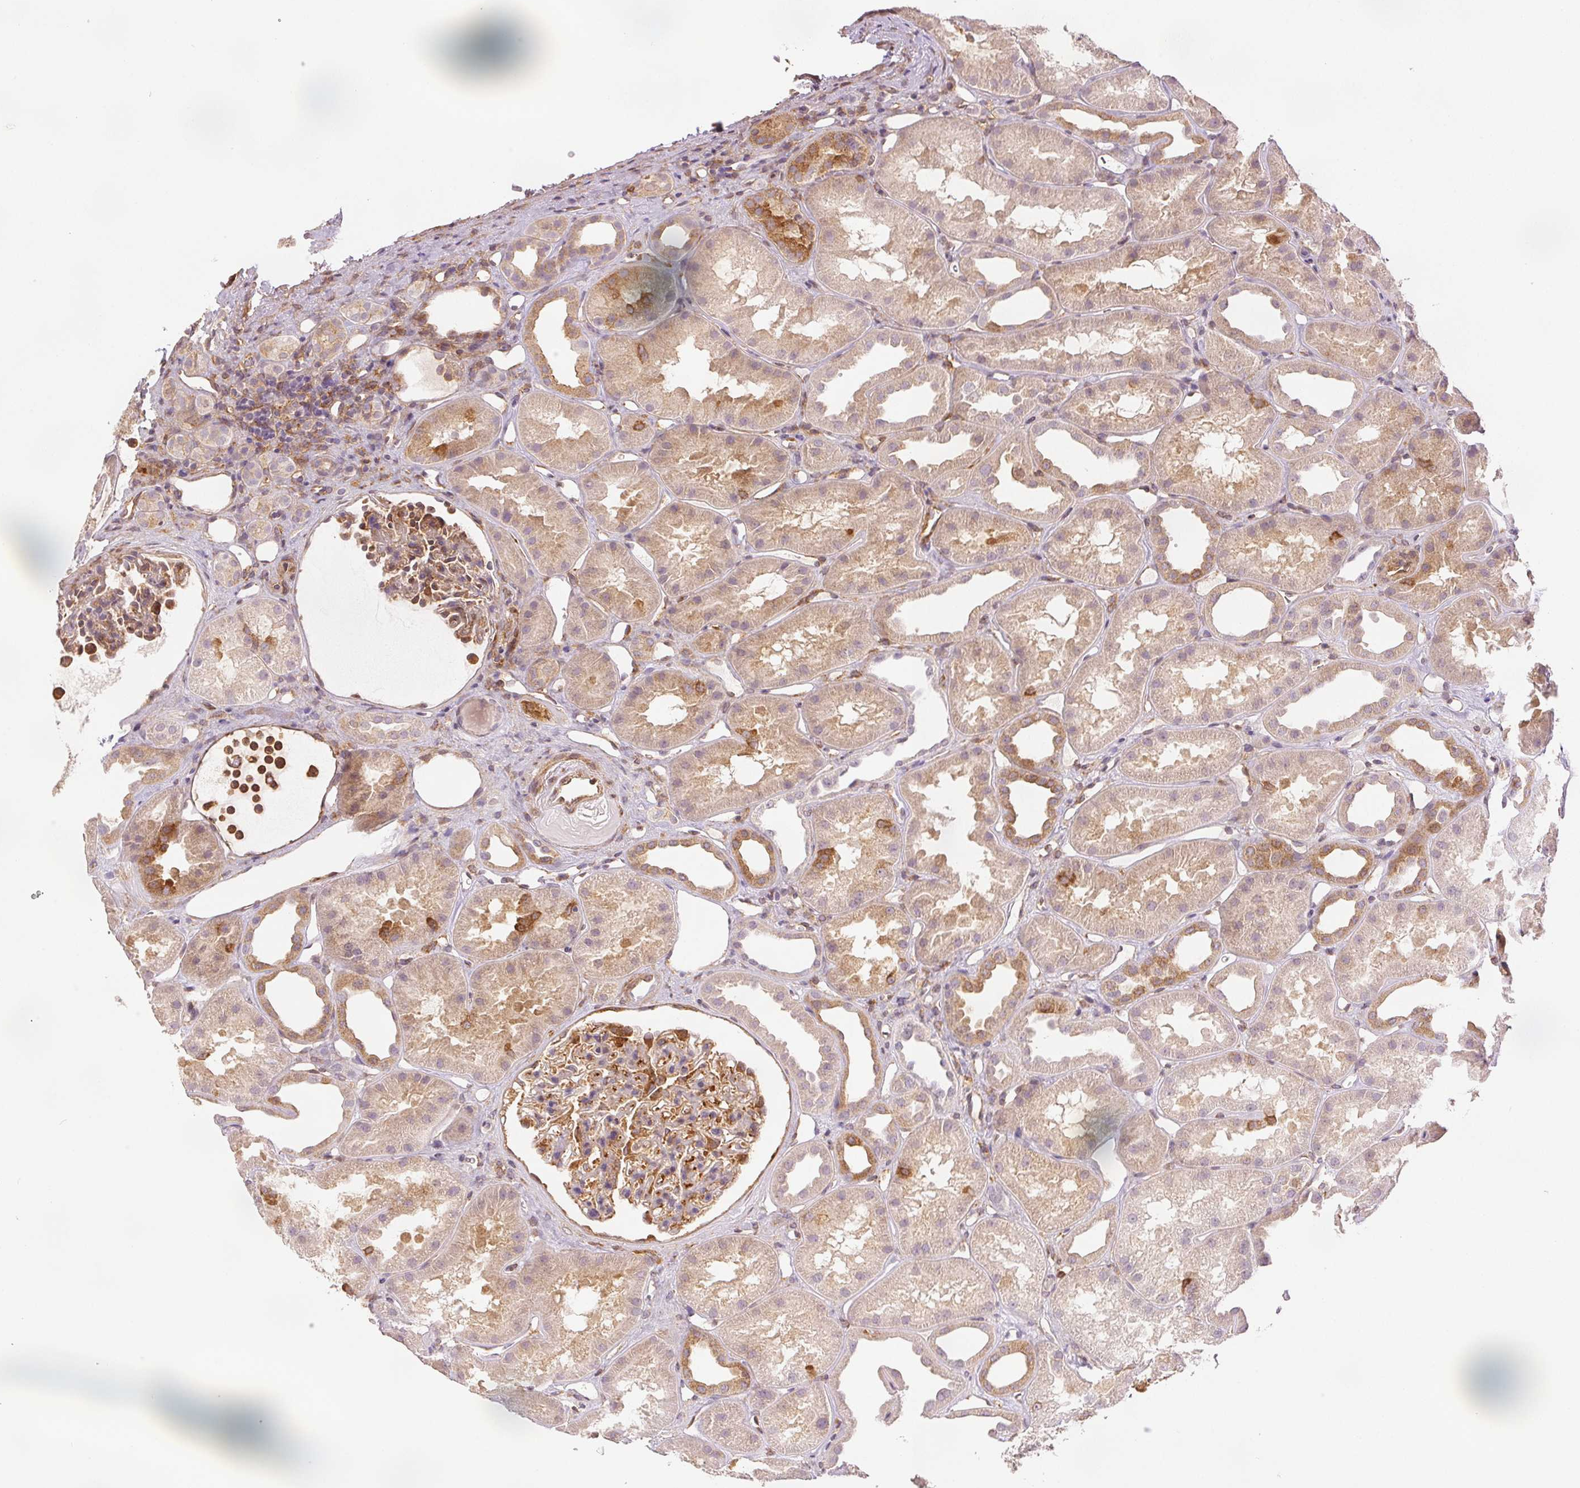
{"staining": {"intensity": "moderate", "quantity": "<25%", "location": "cytoplasmic/membranous"}, "tissue": "kidney", "cell_type": "Cells in glomeruli", "image_type": "normal", "snomed": [{"axis": "morphology", "description": "Normal tissue, NOS"}, {"axis": "topography", "description": "Kidney"}], "caption": "Moderate cytoplasmic/membranous protein staining is present in approximately <25% of cells in glomeruli in kidney.", "gene": "DIAPH2", "patient": {"sex": "male", "age": 61}}